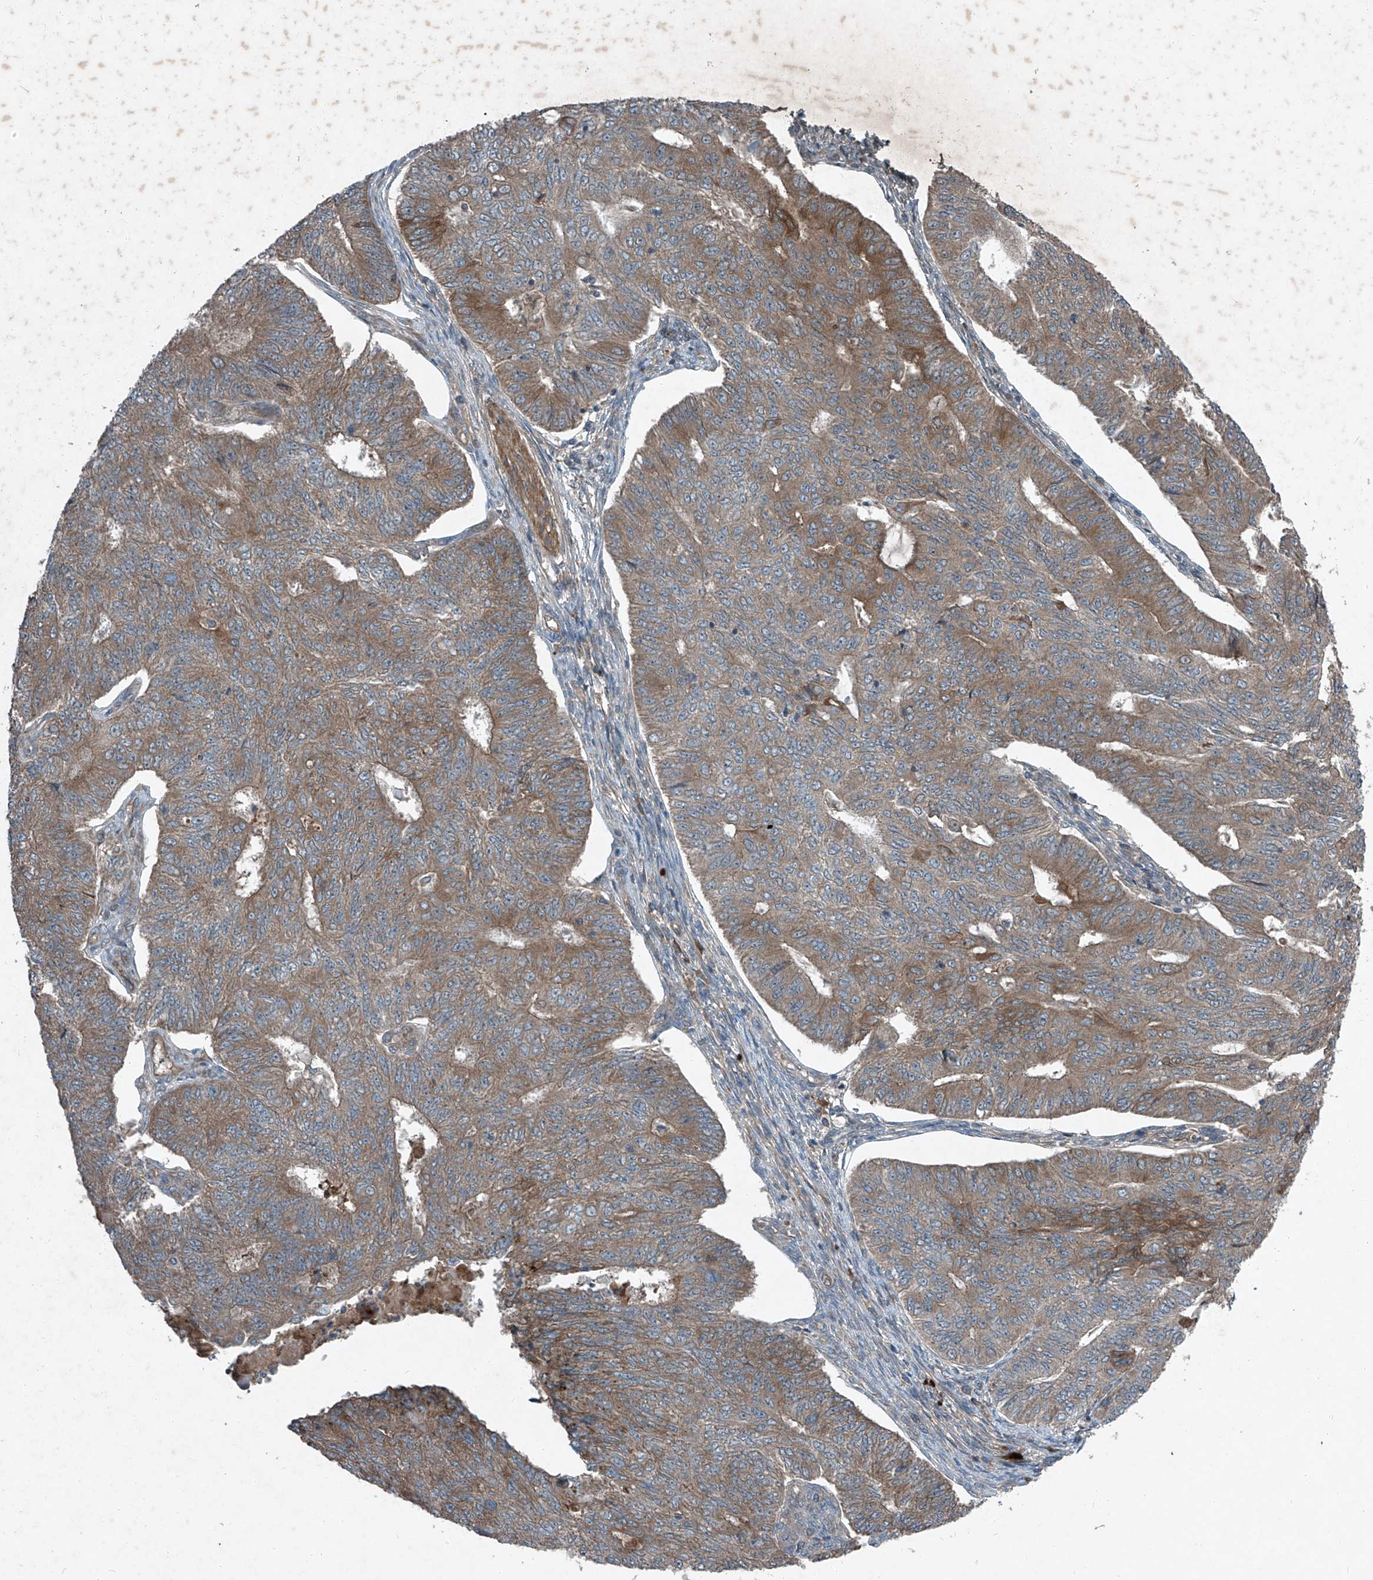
{"staining": {"intensity": "moderate", "quantity": ">75%", "location": "cytoplasmic/membranous"}, "tissue": "endometrial cancer", "cell_type": "Tumor cells", "image_type": "cancer", "snomed": [{"axis": "morphology", "description": "Adenocarcinoma, NOS"}, {"axis": "topography", "description": "Endometrium"}], "caption": "Adenocarcinoma (endometrial) tissue shows moderate cytoplasmic/membranous positivity in approximately >75% of tumor cells, visualized by immunohistochemistry.", "gene": "FOXRED2", "patient": {"sex": "female", "age": 32}}